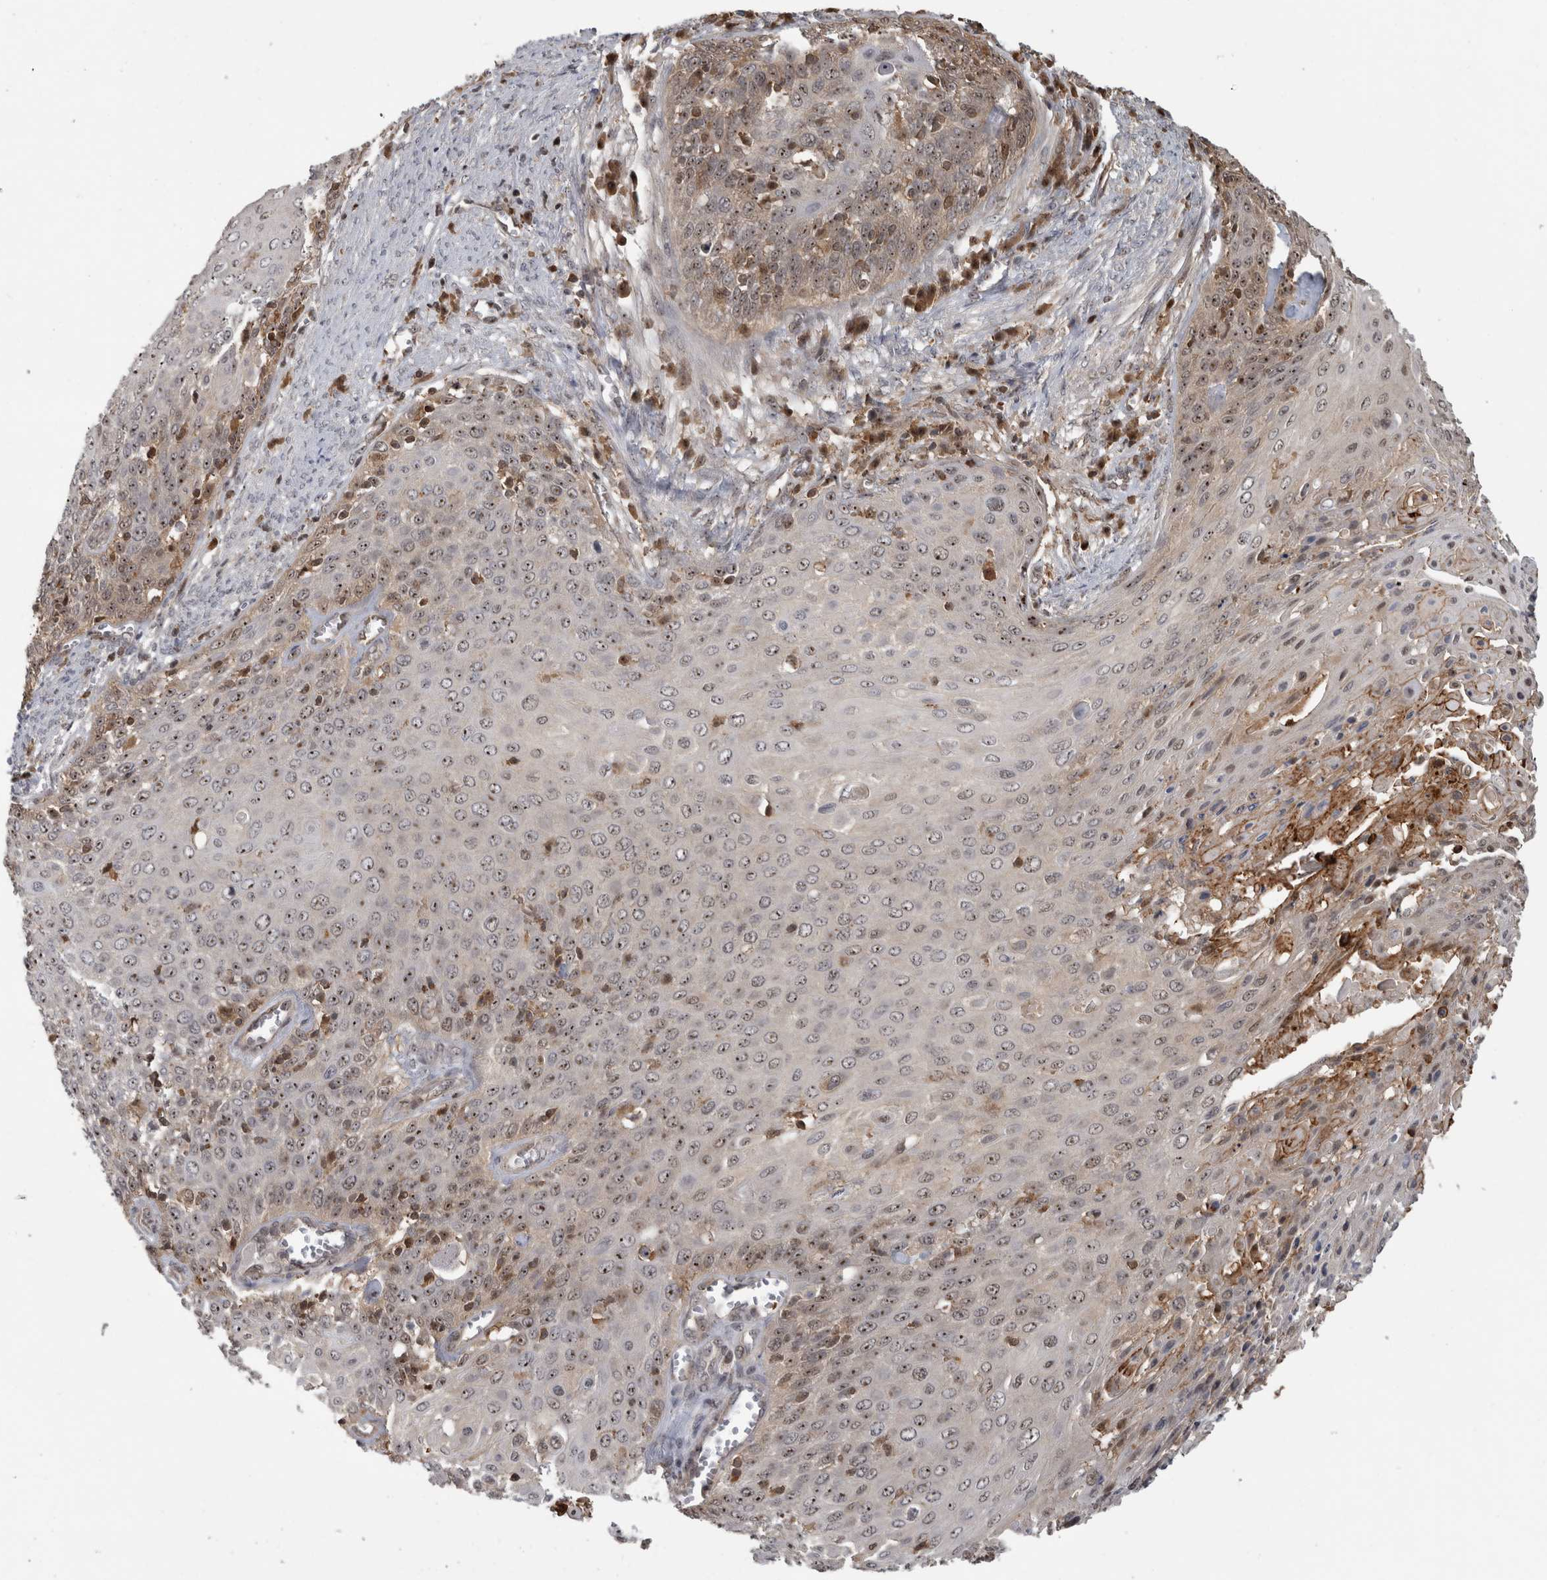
{"staining": {"intensity": "moderate", "quantity": ">75%", "location": "nuclear"}, "tissue": "cervical cancer", "cell_type": "Tumor cells", "image_type": "cancer", "snomed": [{"axis": "morphology", "description": "Squamous cell carcinoma, NOS"}, {"axis": "topography", "description": "Cervix"}], "caption": "Immunohistochemical staining of human cervical cancer displays moderate nuclear protein positivity in about >75% of tumor cells.", "gene": "TDRD7", "patient": {"sex": "female", "age": 39}}